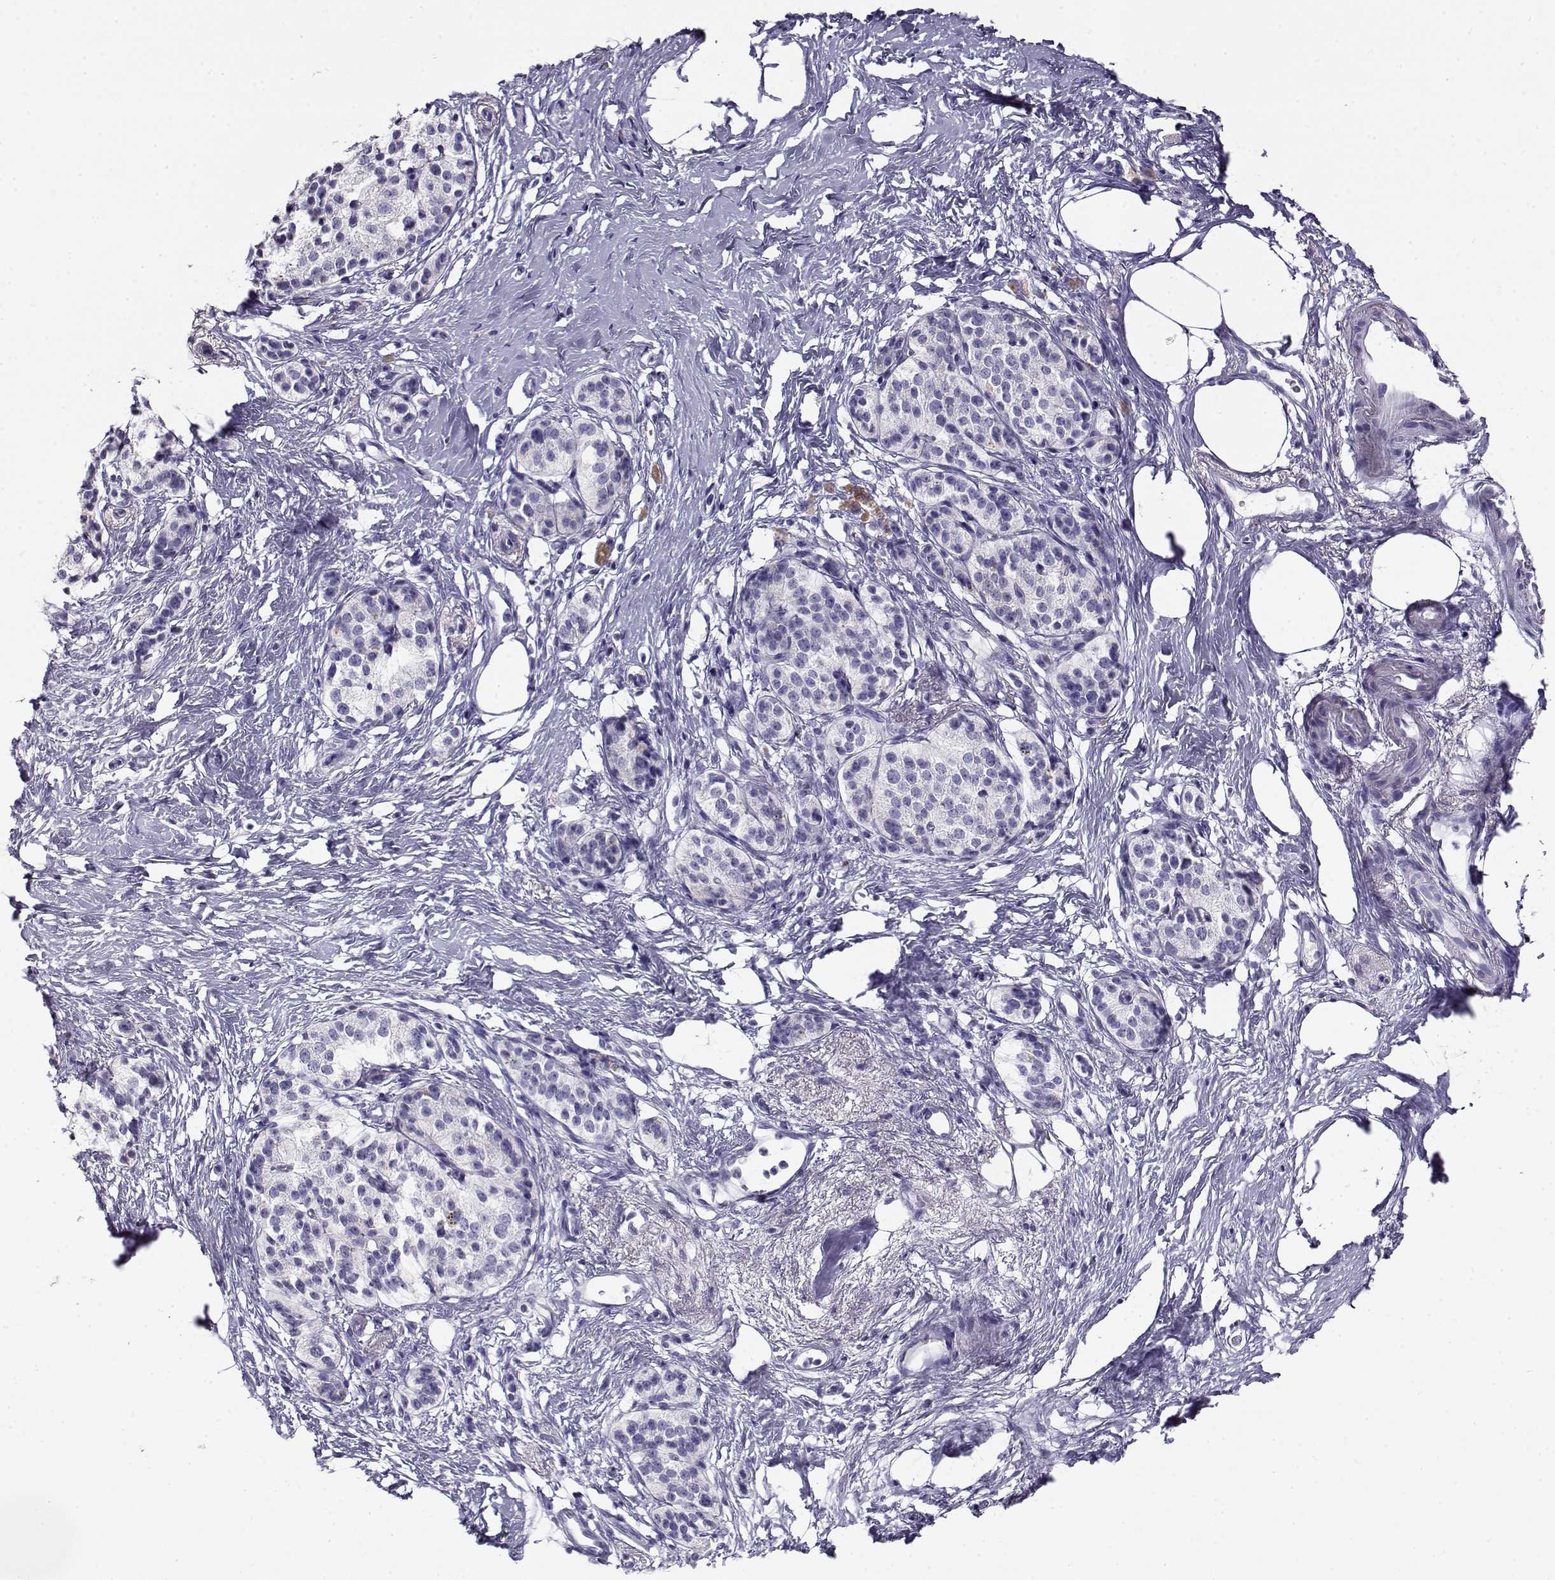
{"staining": {"intensity": "negative", "quantity": "none", "location": "none"}, "tissue": "pancreatic cancer", "cell_type": "Tumor cells", "image_type": "cancer", "snomed": [{"axis": "morphology", "description": "Adenocarcinoma, NOS"}, {"axis": "topography", "description": "Pancreas"}], "caption": "The photomicrograph exhibits no significant staining in tumor cells of adenocarcinoma (pancreatic). Brightfield microscopy of immunohistochemistry (IHC) stained with DAB (brown) and hematoxylin (blue), captured at high magnification.", "gene": "CABS1", "patient": {"sex": "female", "age": 72}}